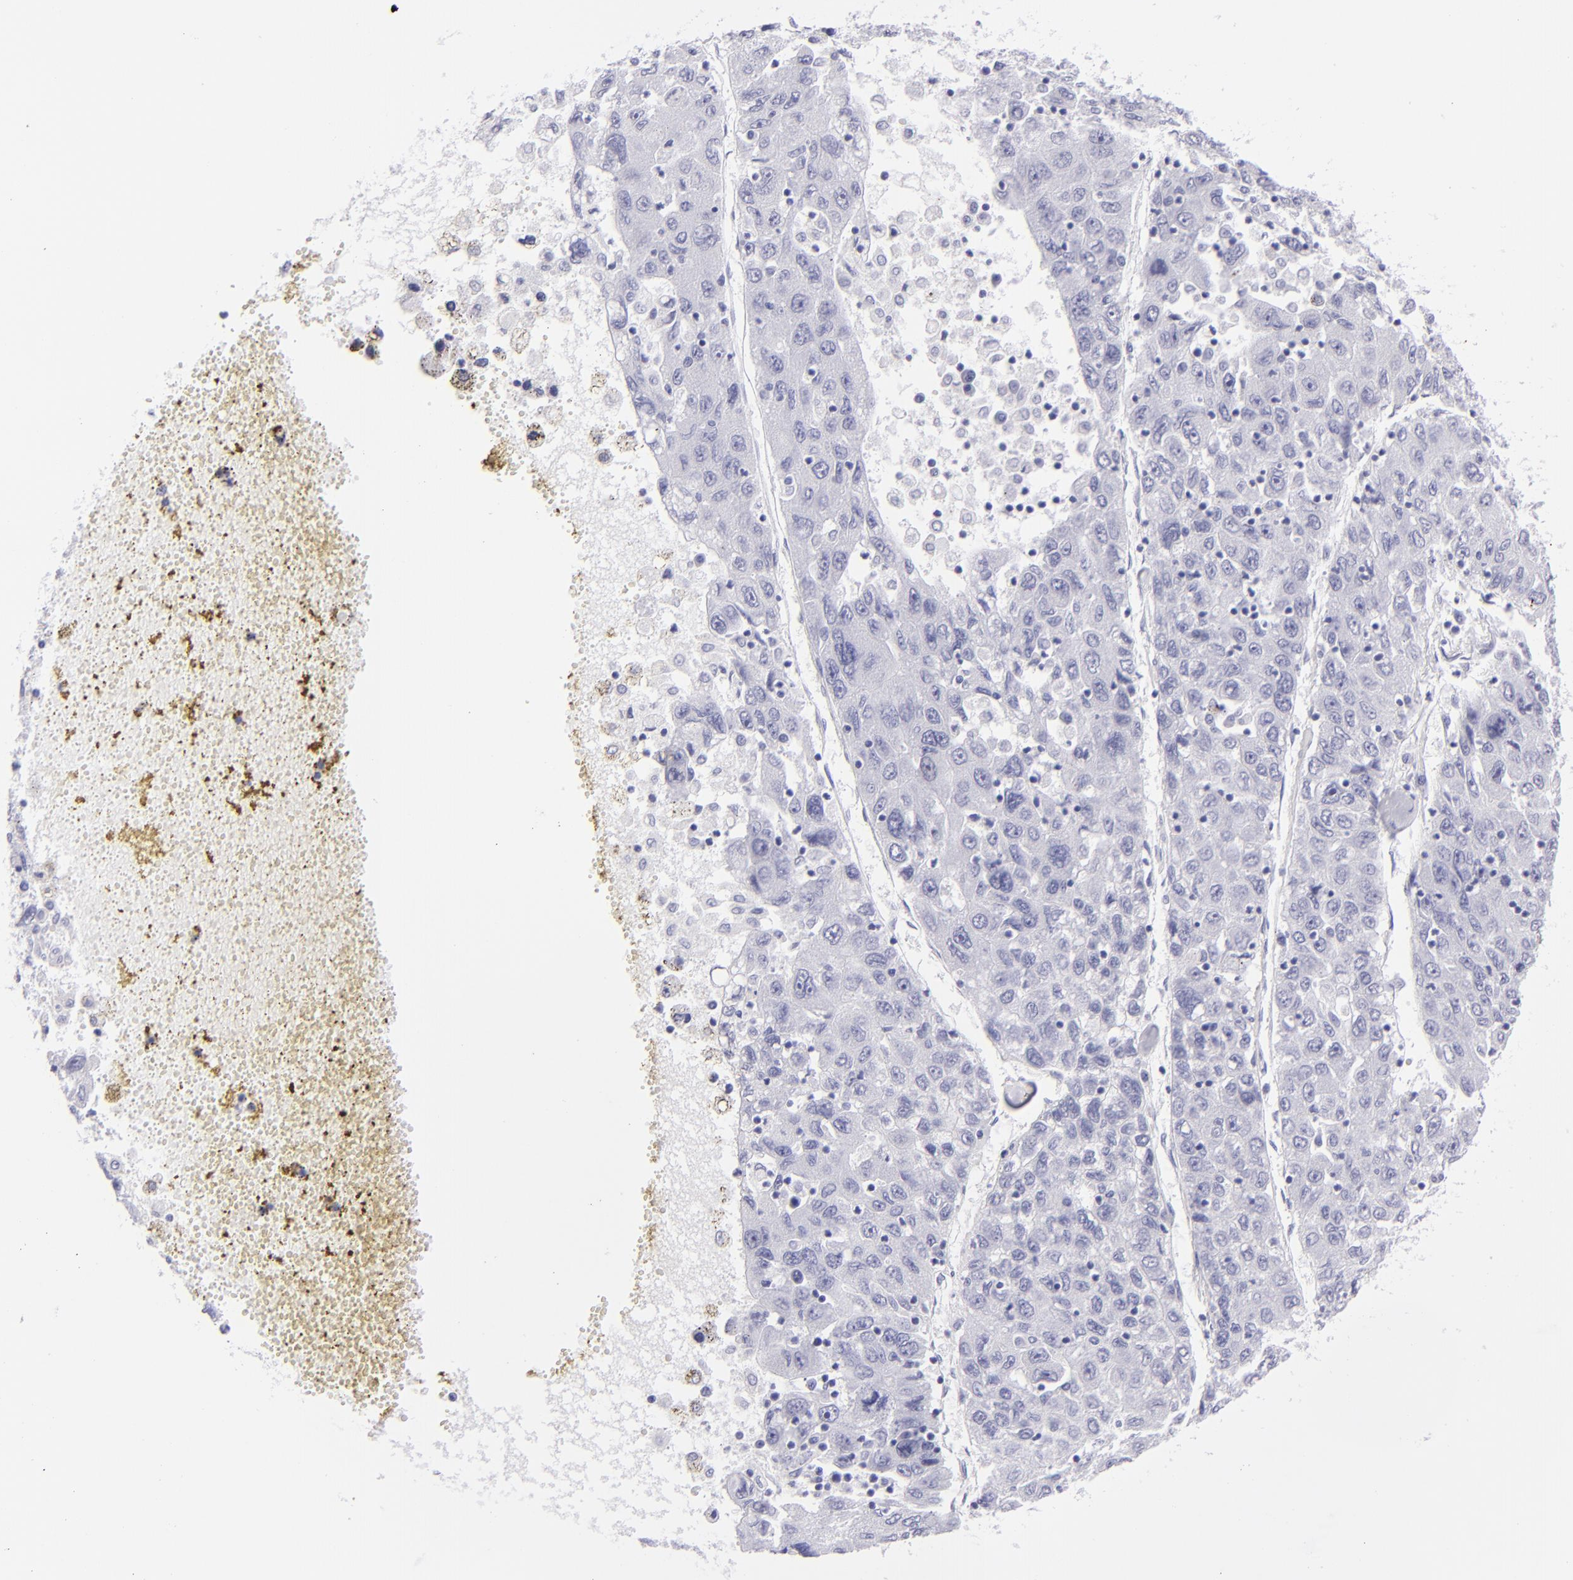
{"staining": {"intensity": "negative", "quantity": "none", "location": "none"}, "tissue": "liver cancer", "cell_type": "Tumor cells", "image_type": "cancer", "snomed": [{"axis": "morphology", "description": "Carcinoma, Hepatocellular, NOS"}, {"axis": "topography", "description": "Liver"}], "caption": "This is a photomicrograph of immunohistochemistry staining of hepatocellular carcinoma (liver), which shows no expression in tumor cells.", "gene": "PVALB", "patient": {"sex": "male", "age": 49}}